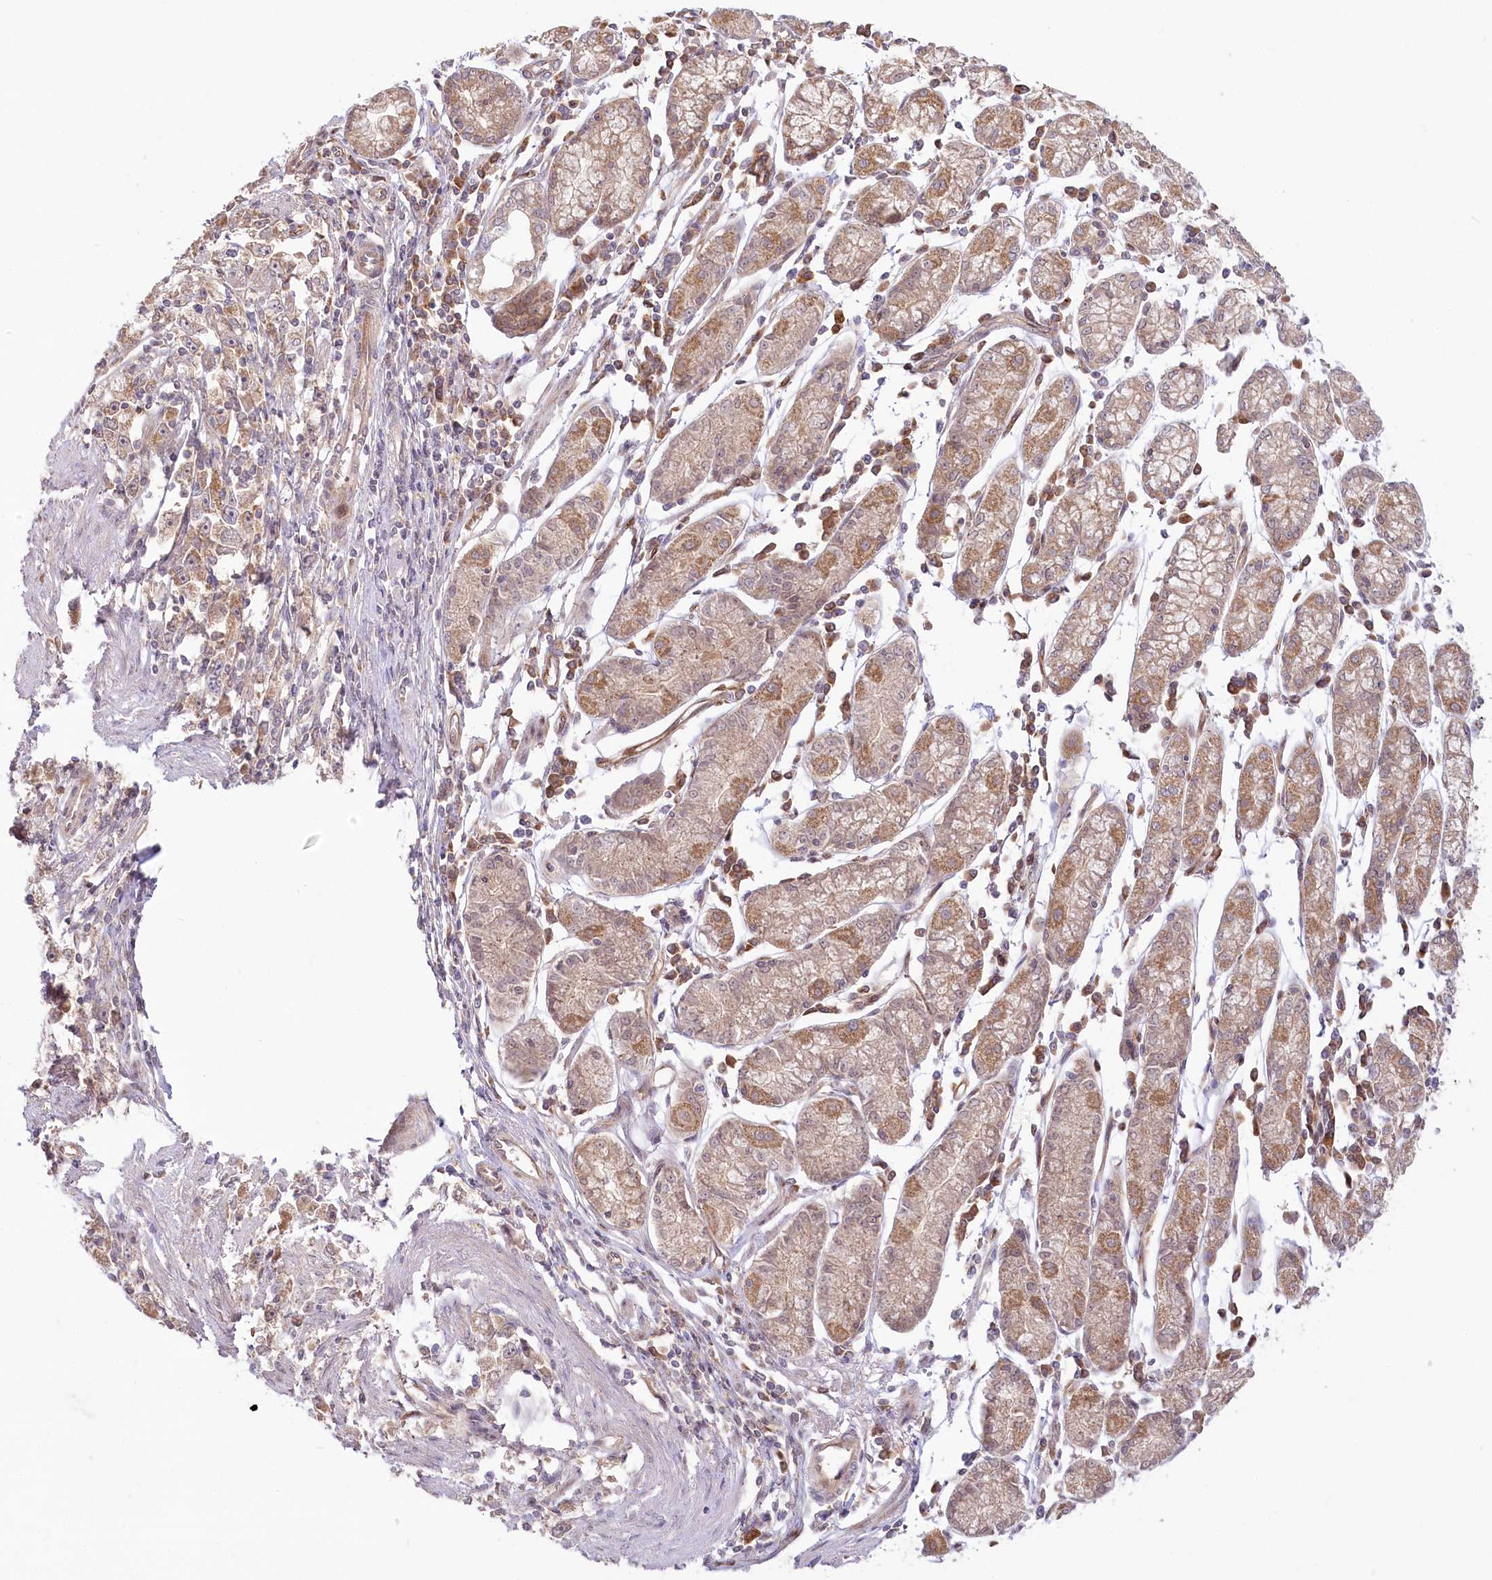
{"staining": {"intensity": "weak", "quantity": ">75%", "location": "cytoplasmic/membranous"}, "tissue": "stomach cancer", "cell_type": "Tumor cells", "image_type": "cancer", "snomed": [{"axis": "morphology", "description": "Adenocarcinoma, NOS"}, {"axis": "topography", "description": "Stomach"}], "caption": "Tumor cells demonstrate weak cytoplasmic/membranous expression in approximately >75% of cells in stomach cancer (adenocarcinoma).", "gene": "CEP70", "patient": {"sex": "female", "age": 59}}